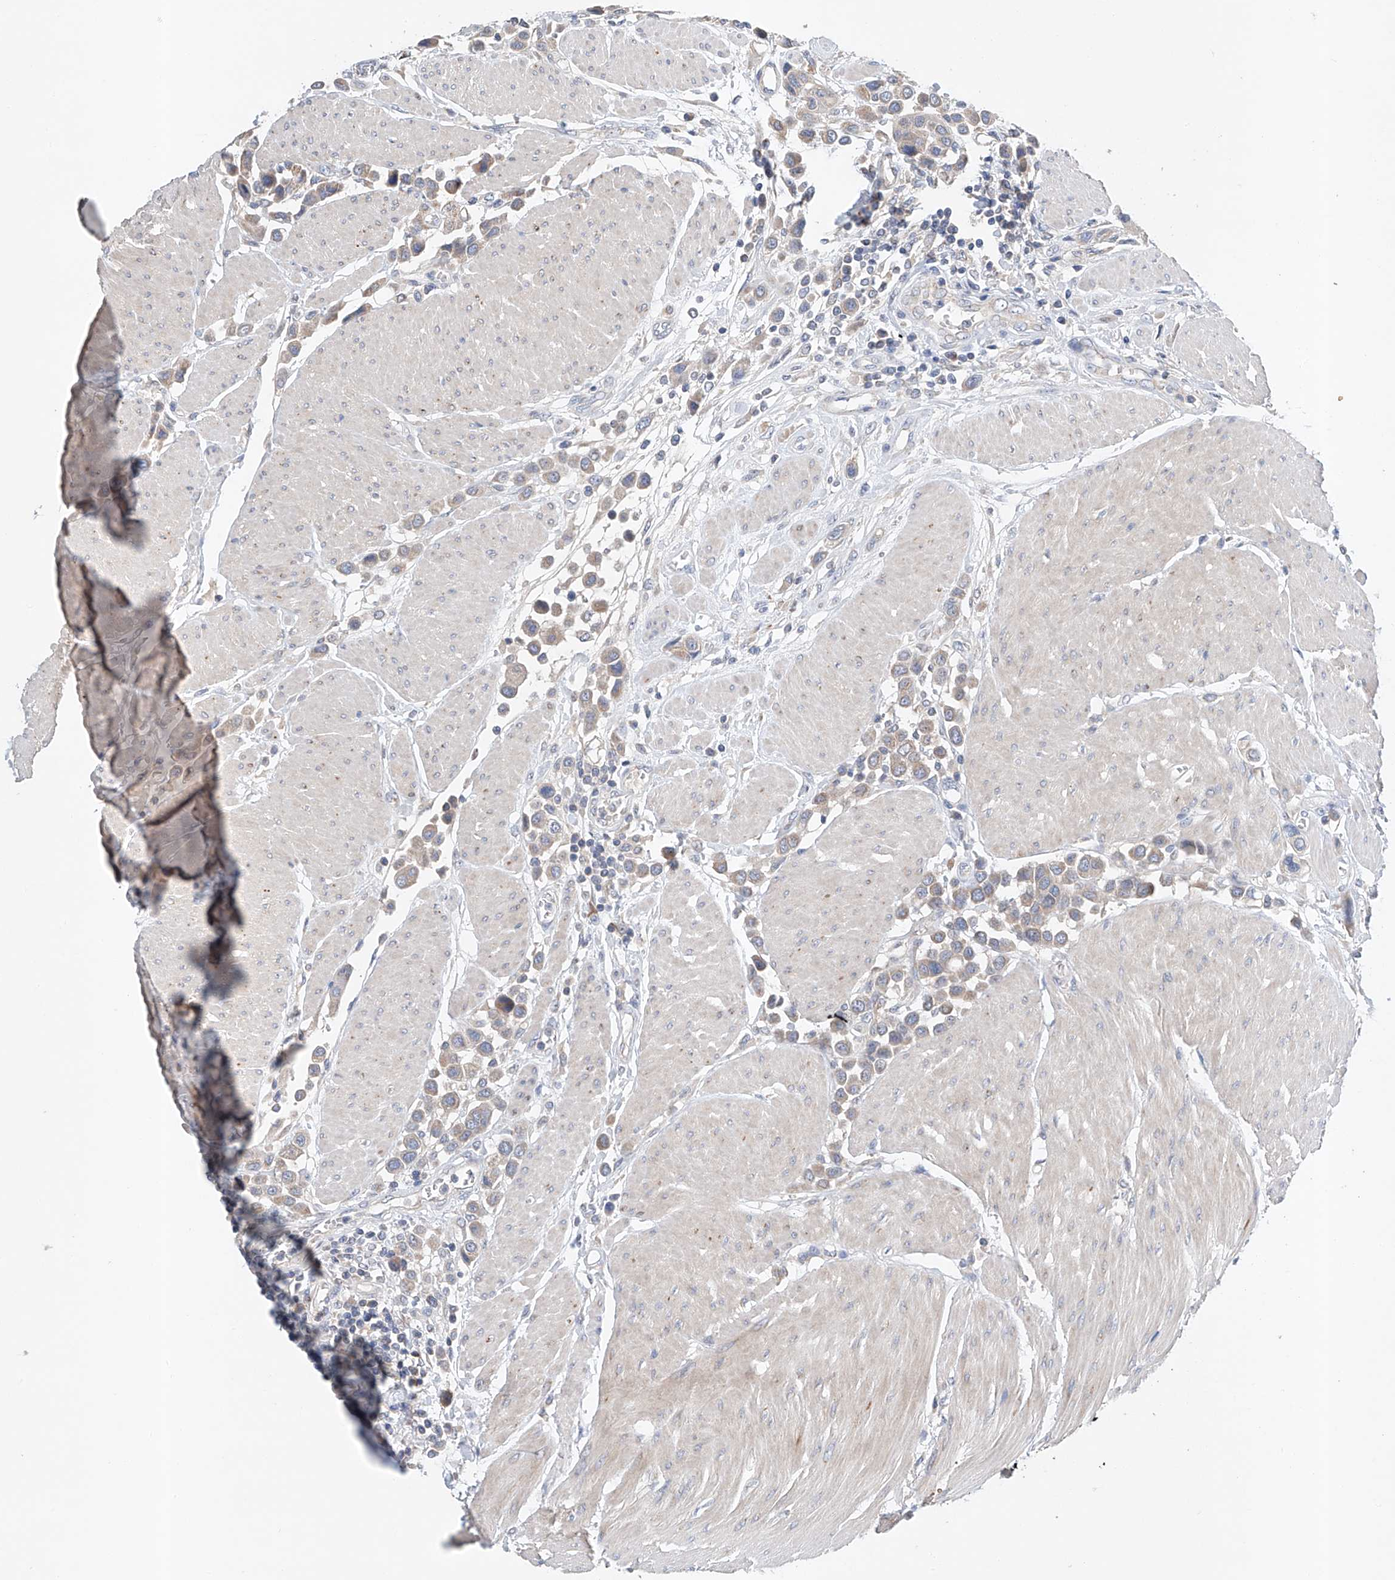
{"staining": {"intensity": "weak", "quantity": ">75%", "location": "cytoplasmic/membranous"}, "tissue": "urothelial cancer", "cell_type": "Tumor cells", "image_type": "cancer", "snomed": [{"axis": "morphology", "description": "Urothelial carcinoma, High grade"}, {"axis": "topography", "description": "Urinary bladder"}], "caption": "There is low levels of weak cytoplasmic/membranous expression in tumor cells of urothelial carcinoma (high-grade), as demonstrated by immunohistochemical staining (brown color).", "gene": "GPC4", "patient": {"sex": "male", "age": 50}}